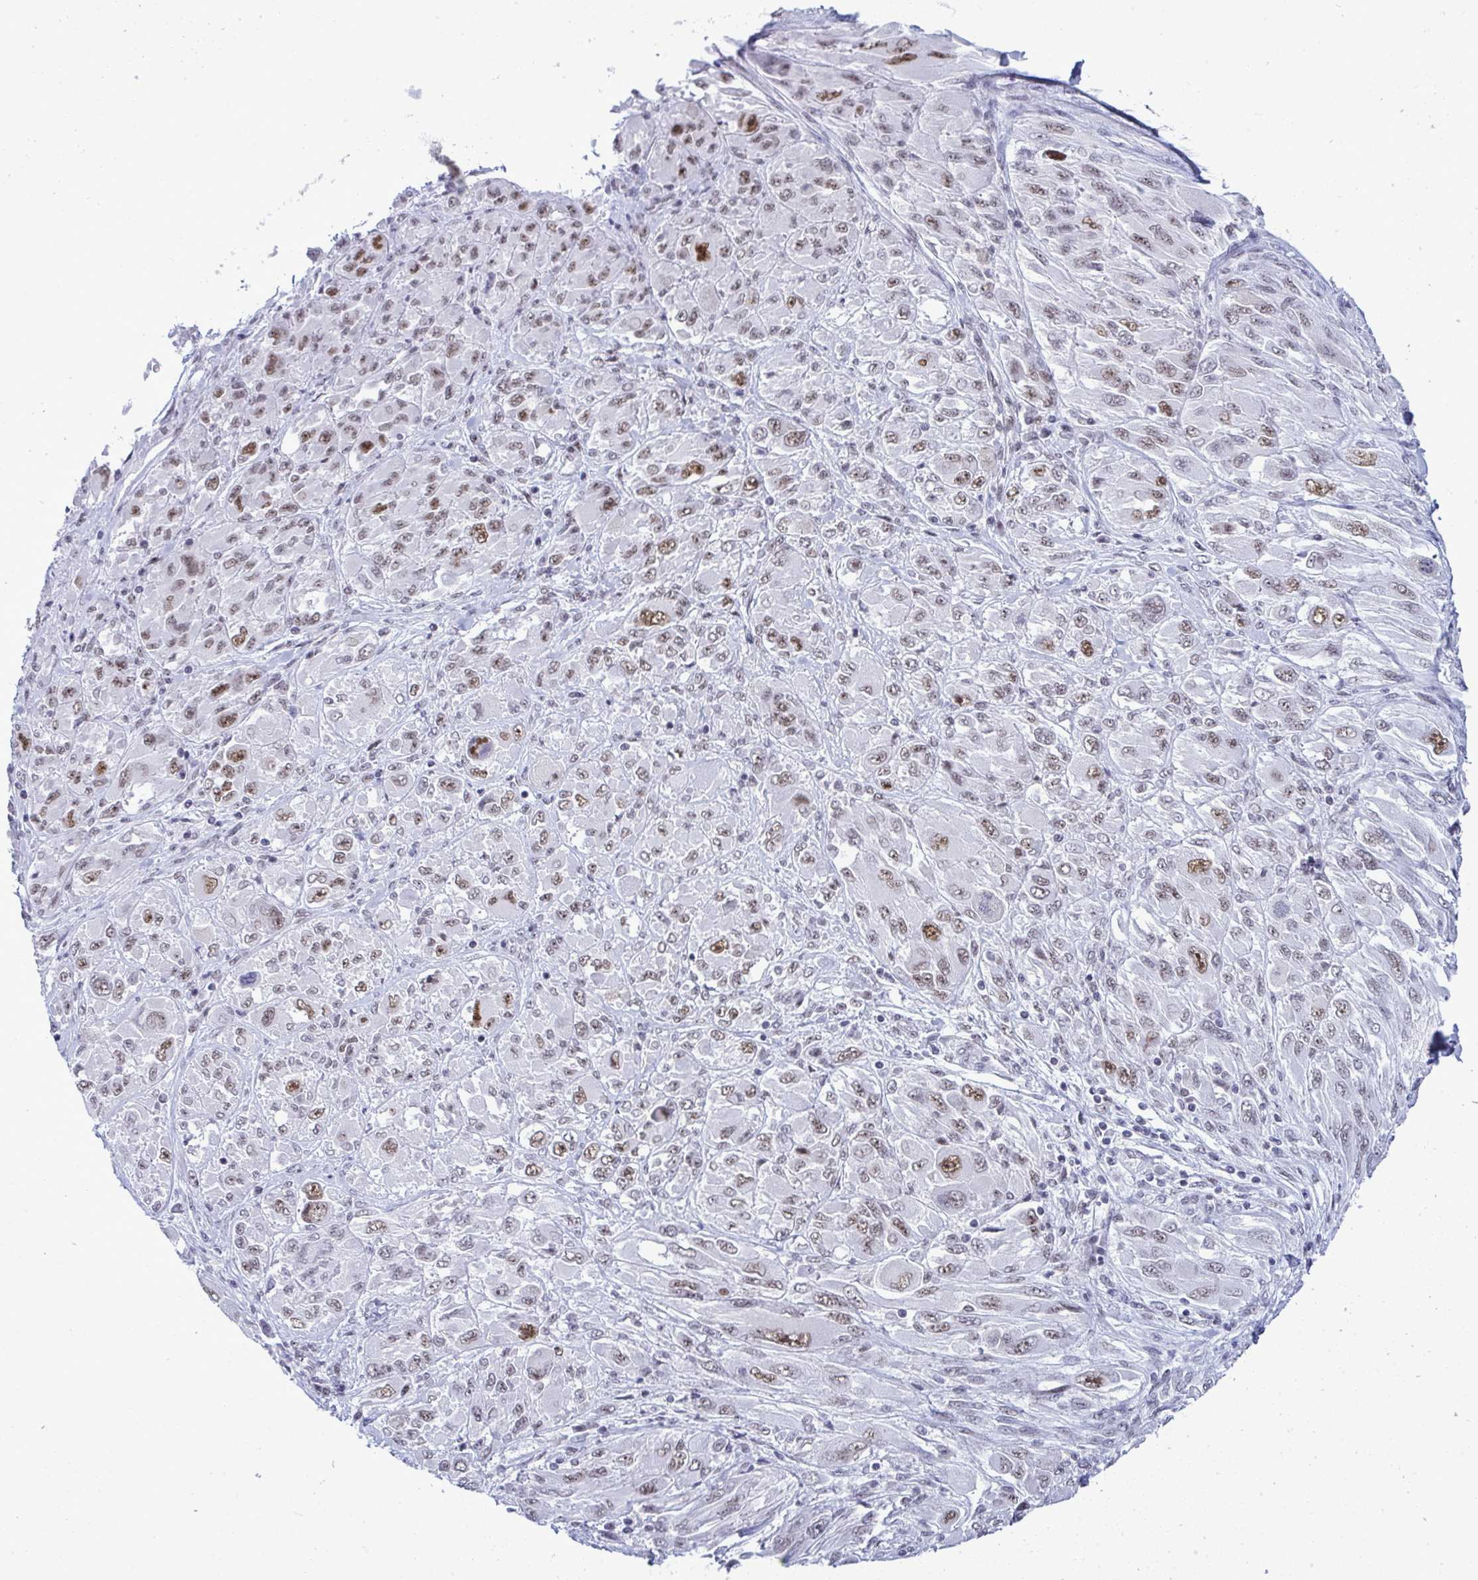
{"staining": {"intensity": "weak", "quantity": ">75%", "location": "nuclear"}, "tissue": "melanoma", "cell_type": "Tumor cells", "image_type": "cancer", "snomed": [{"axis": "morphology", "description": "Malignant melanoma, NOS"}, {"axis": "topography", "description": "Skin"}], "caption": "Tumor cells display low levels of weak nuclear staining in approximately >75% of cells in human malignant melanoma.", "gene": "PPP1R10", "patient": {"sex": "female", "age": 91}}